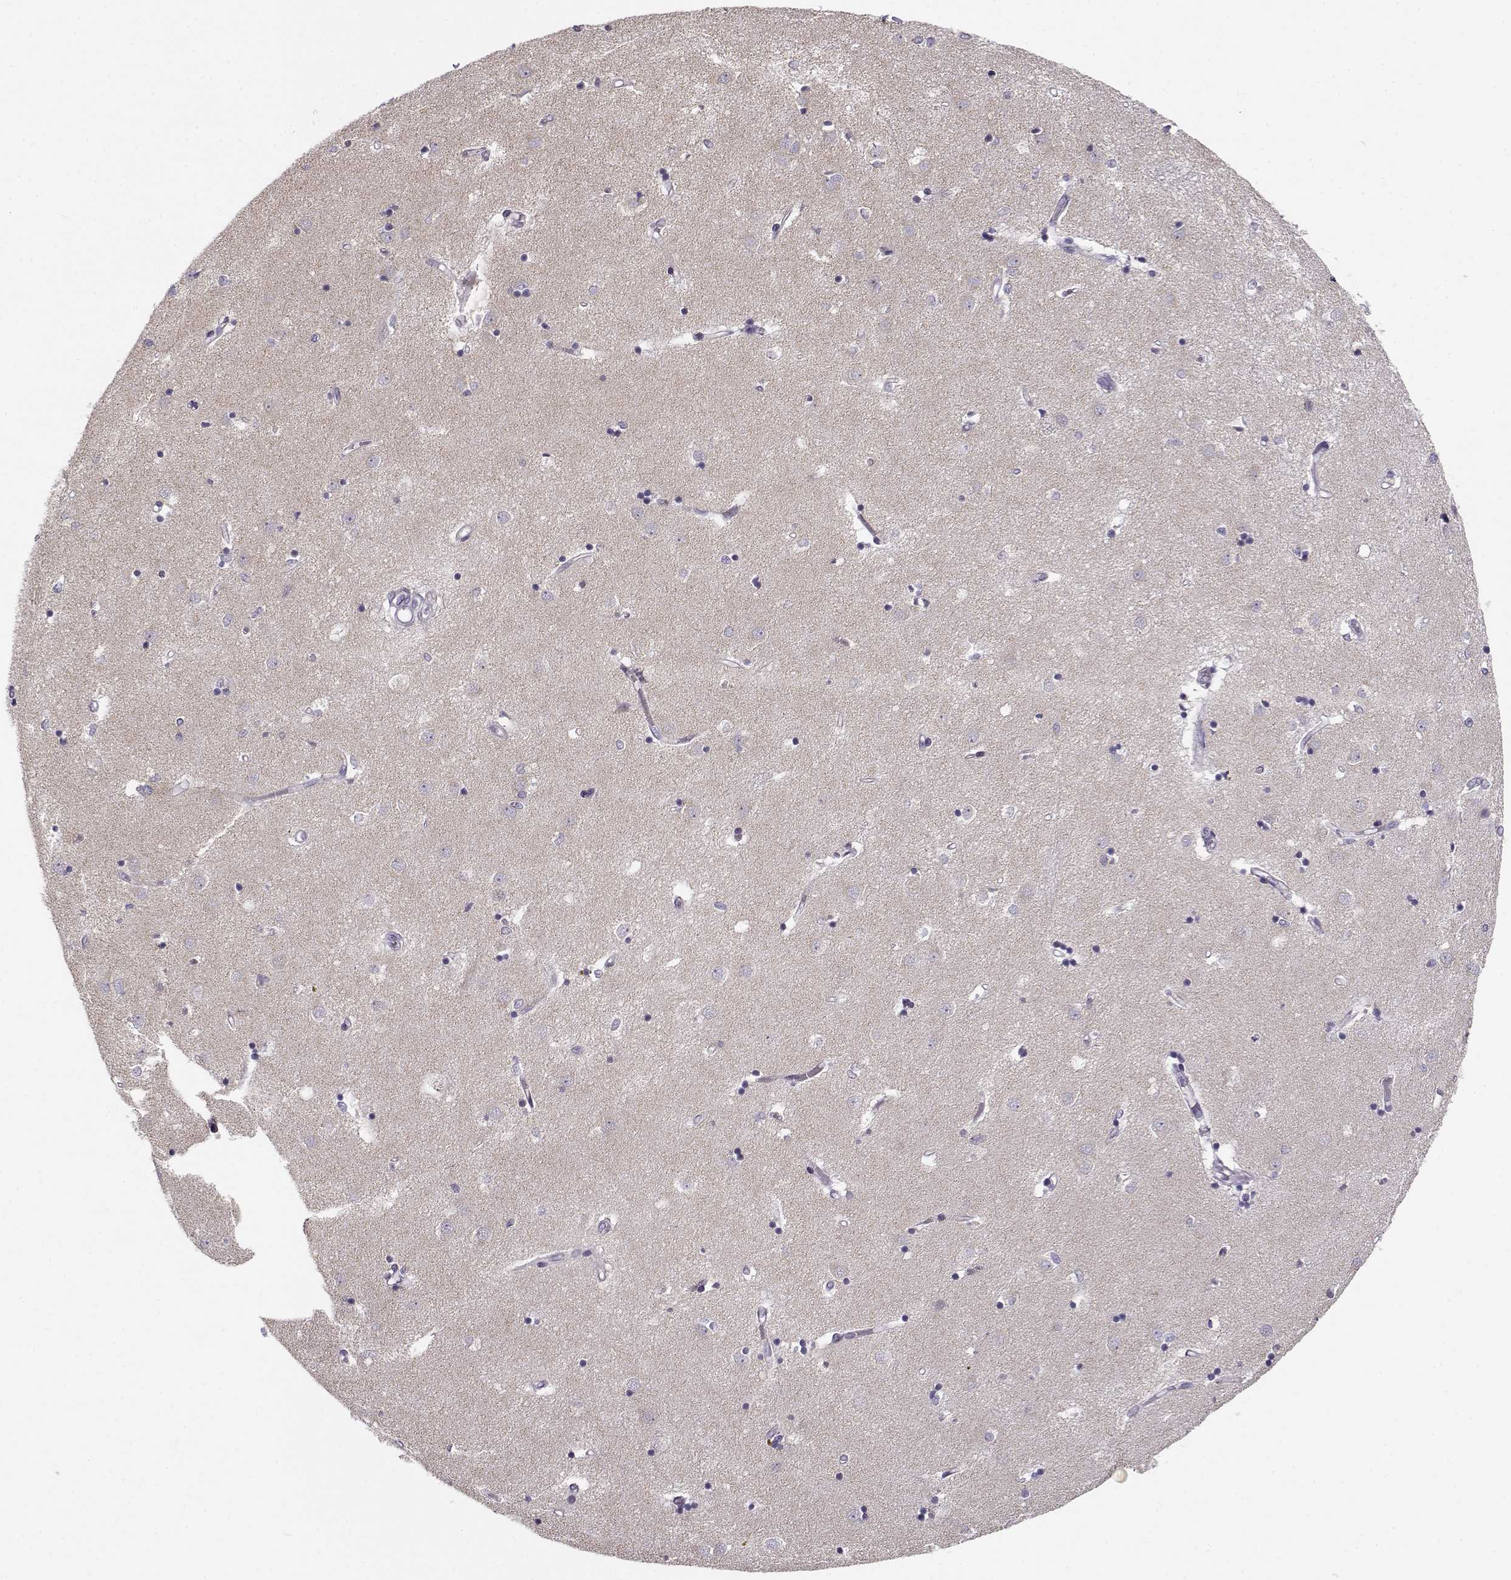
{"staining": {"intensity": "negative", "quantity": "none", "location": "none"}, "tissue": "caudate", "cell_type": "Glial cells", "image_type": "normal", "snomed": [{"axis": "morphology", "description": "Normal tissue, NOS"}, {"axis": "topography", "description": "Lateral ventricle wall"}], "caption": "This is an immunohistochemistry (IHC) histopathology image of unremarkable caudate. There is no expression in glial cells.", "gene": "SLC4A5", "patient": {"sex": "male", "age": 54}}